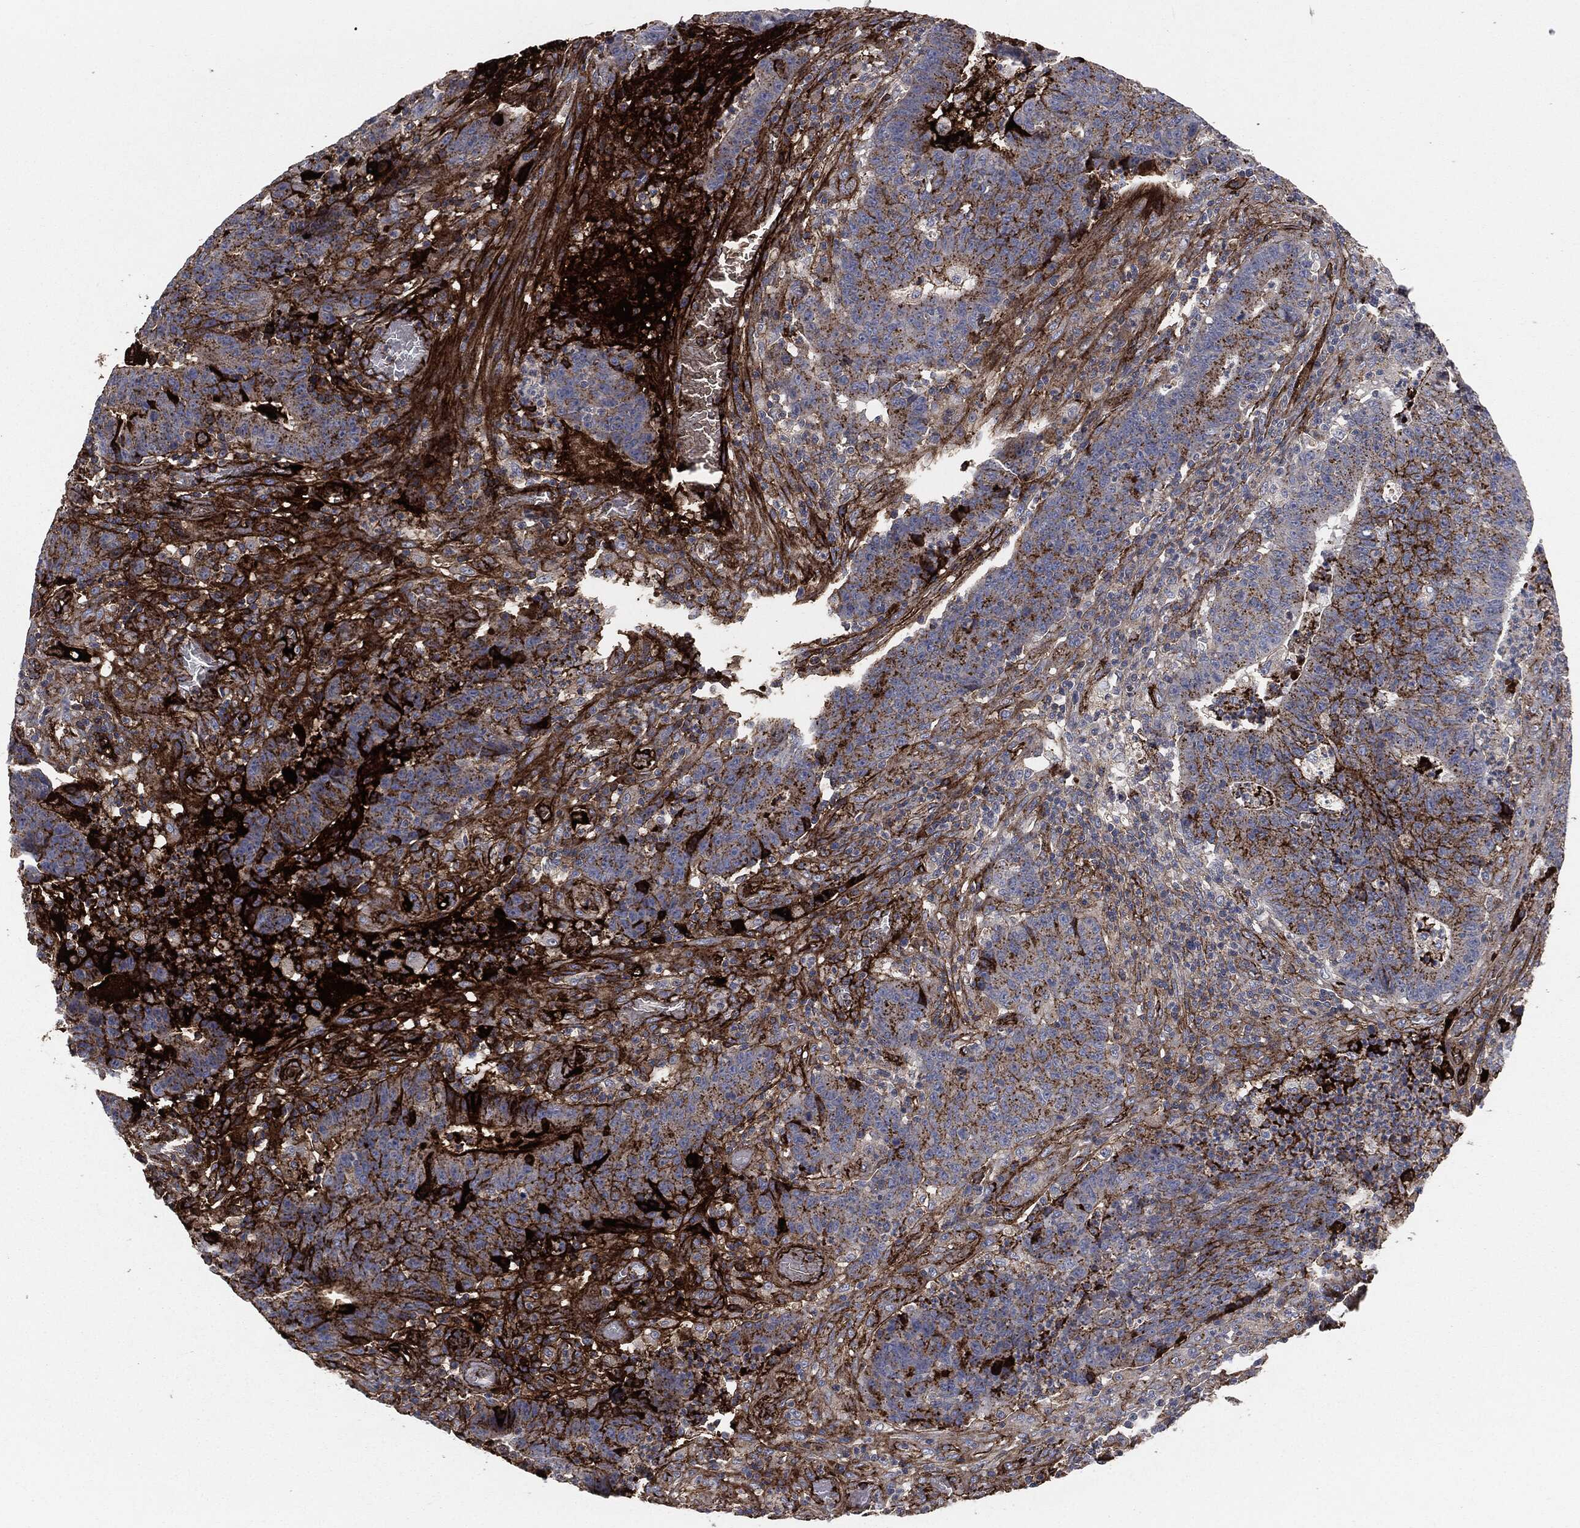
{"staining": {"intensity": "strong", "quantity": "<25%", "location": "cytoplasmic/membranous"}, "tissue": "colorectal cancer", "cell_type": "Tumor cells", "image_type": "cancer", "snomed": [{"axis": "morphology", "description": "Adenocarcinoma, NOS"}, {"axis": "topography", "description": "Colon"}], "caption": "Colorectal cancer (adenocarcinoma) stained with a protein marker displays strong staining in tumor cells.", "gene": "APOB", "patient": {"sex": "female", "age": 75}}